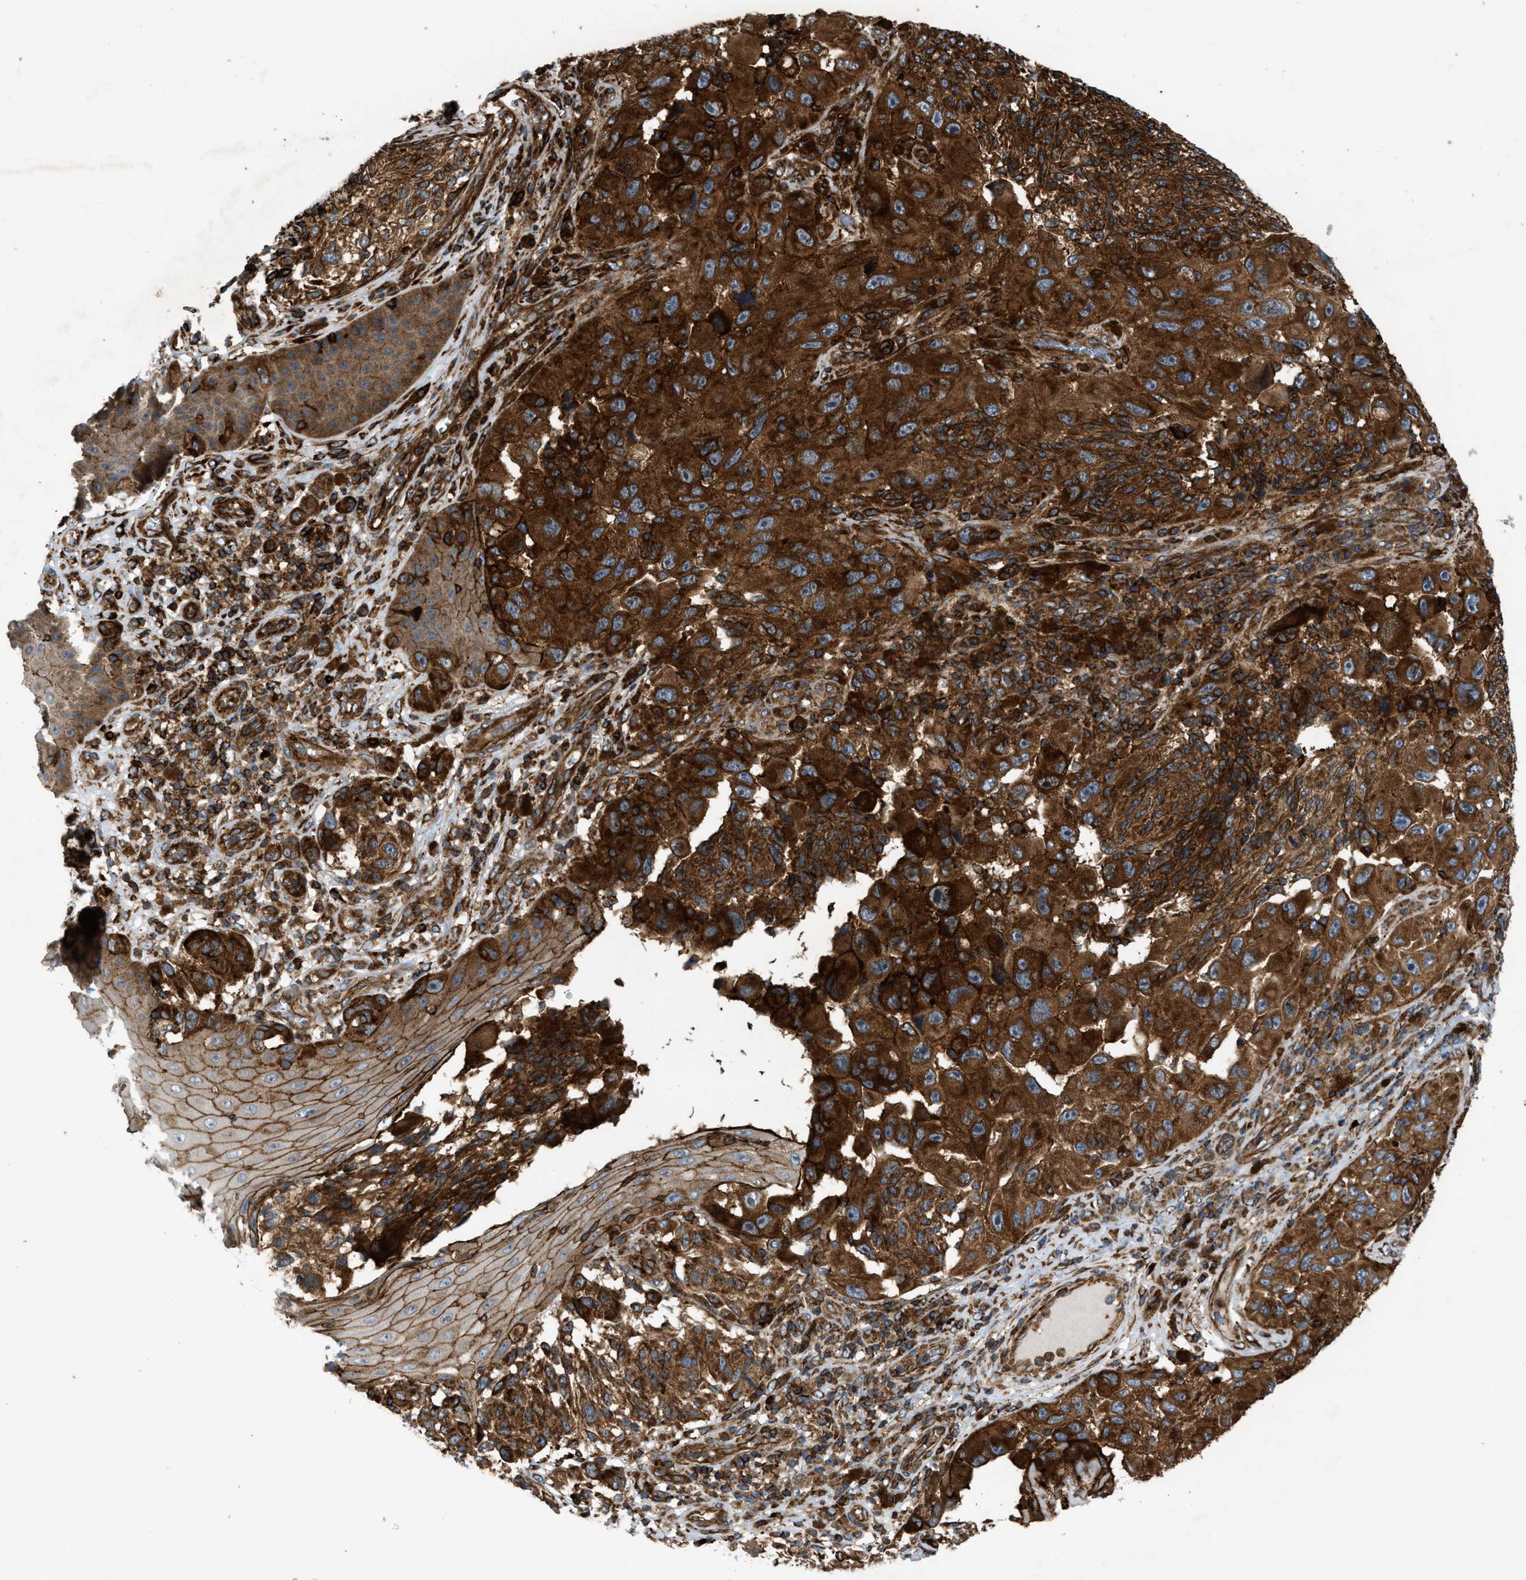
{"staining": {"intensity": "strong", "quantity": ">75%", "location": "cytoplasmic/membranous"}, "tissue": "melanoma", "cell_type": "Tumor cells", "image_type": "cancer", "snomed": [{"axis": "morphology", "description": "Malignant melanoma, NOS"}, {"axis": "topography", "description": "Skin"}], "caption": "Immunohistochemistry (IHC) (DAB (3,3'-diaminobenzidine)) staining of melanoma shows strong cytoplasmic/membranous protein positivity in about >75% of tumor cells. The protein is stained brown, and the nuclei are stained in blue (DAB (3,3'-diaminobenzidine) IHC with brightfield microscopy, high magnification).", "gene": "EGLN1", "patient": {"sex": "female", "age": 73}}